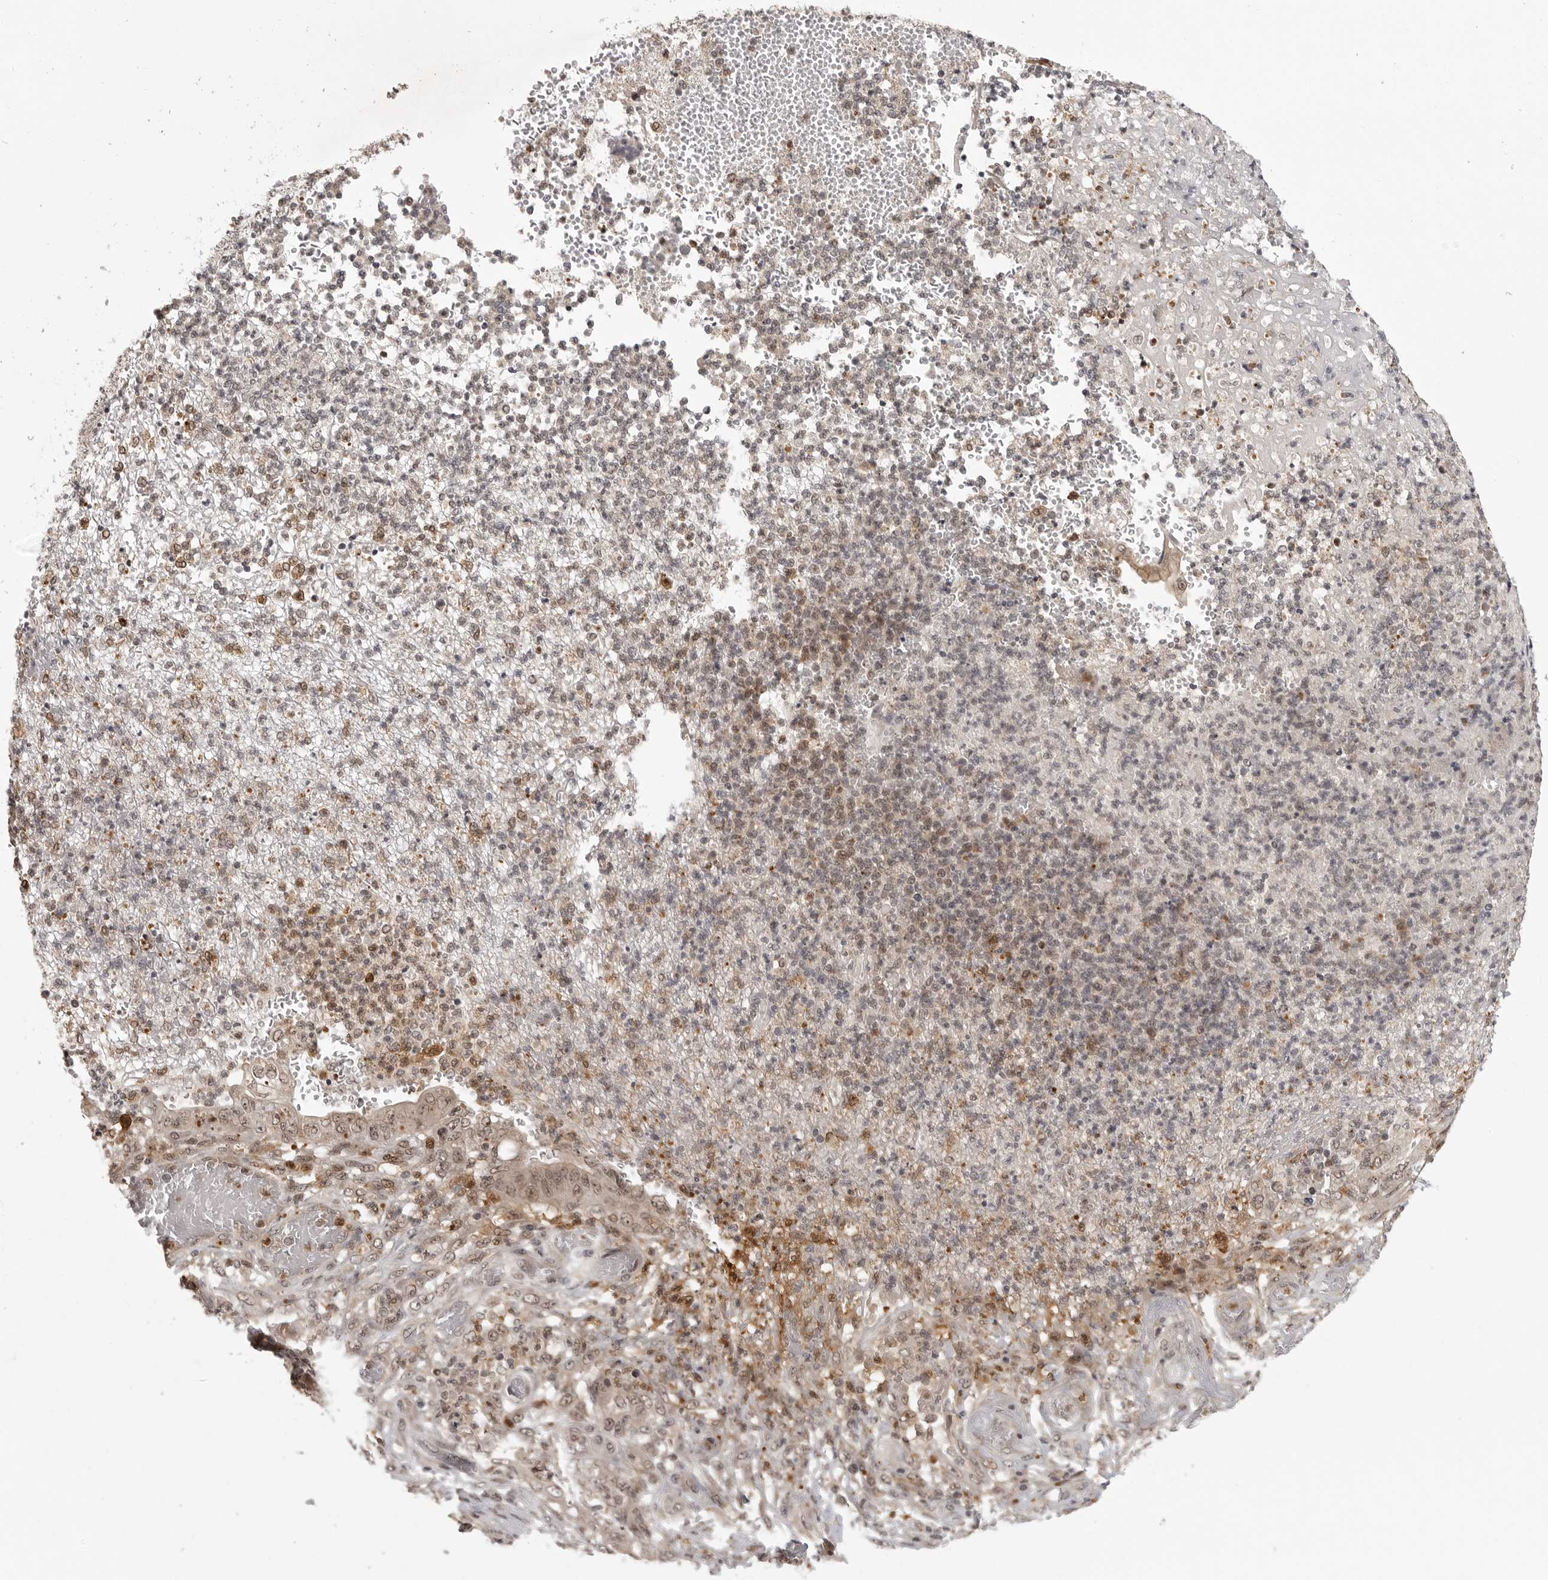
{"staining": {"intensity": "moderate", "quantity": ">75%", "location": "cytoplasmic/membranous,nuclear"}, "tissue": "stomach cancer", "cell_type": "Tumor cells", "image_type": "cancer", "snomed": [{"axis": "morphology", "description": "Adenocarcinoma, NOS"}, {"axis": "topography", "description": "Stomach"}], "caption": "A micrograph of stomach cancer stained for a protein reveals moderate cytoplasmic/membranous and nuclear brown staining in tumor cells.", "gene": "PEG3", "patient": {"sex": "female", "age": 73}}